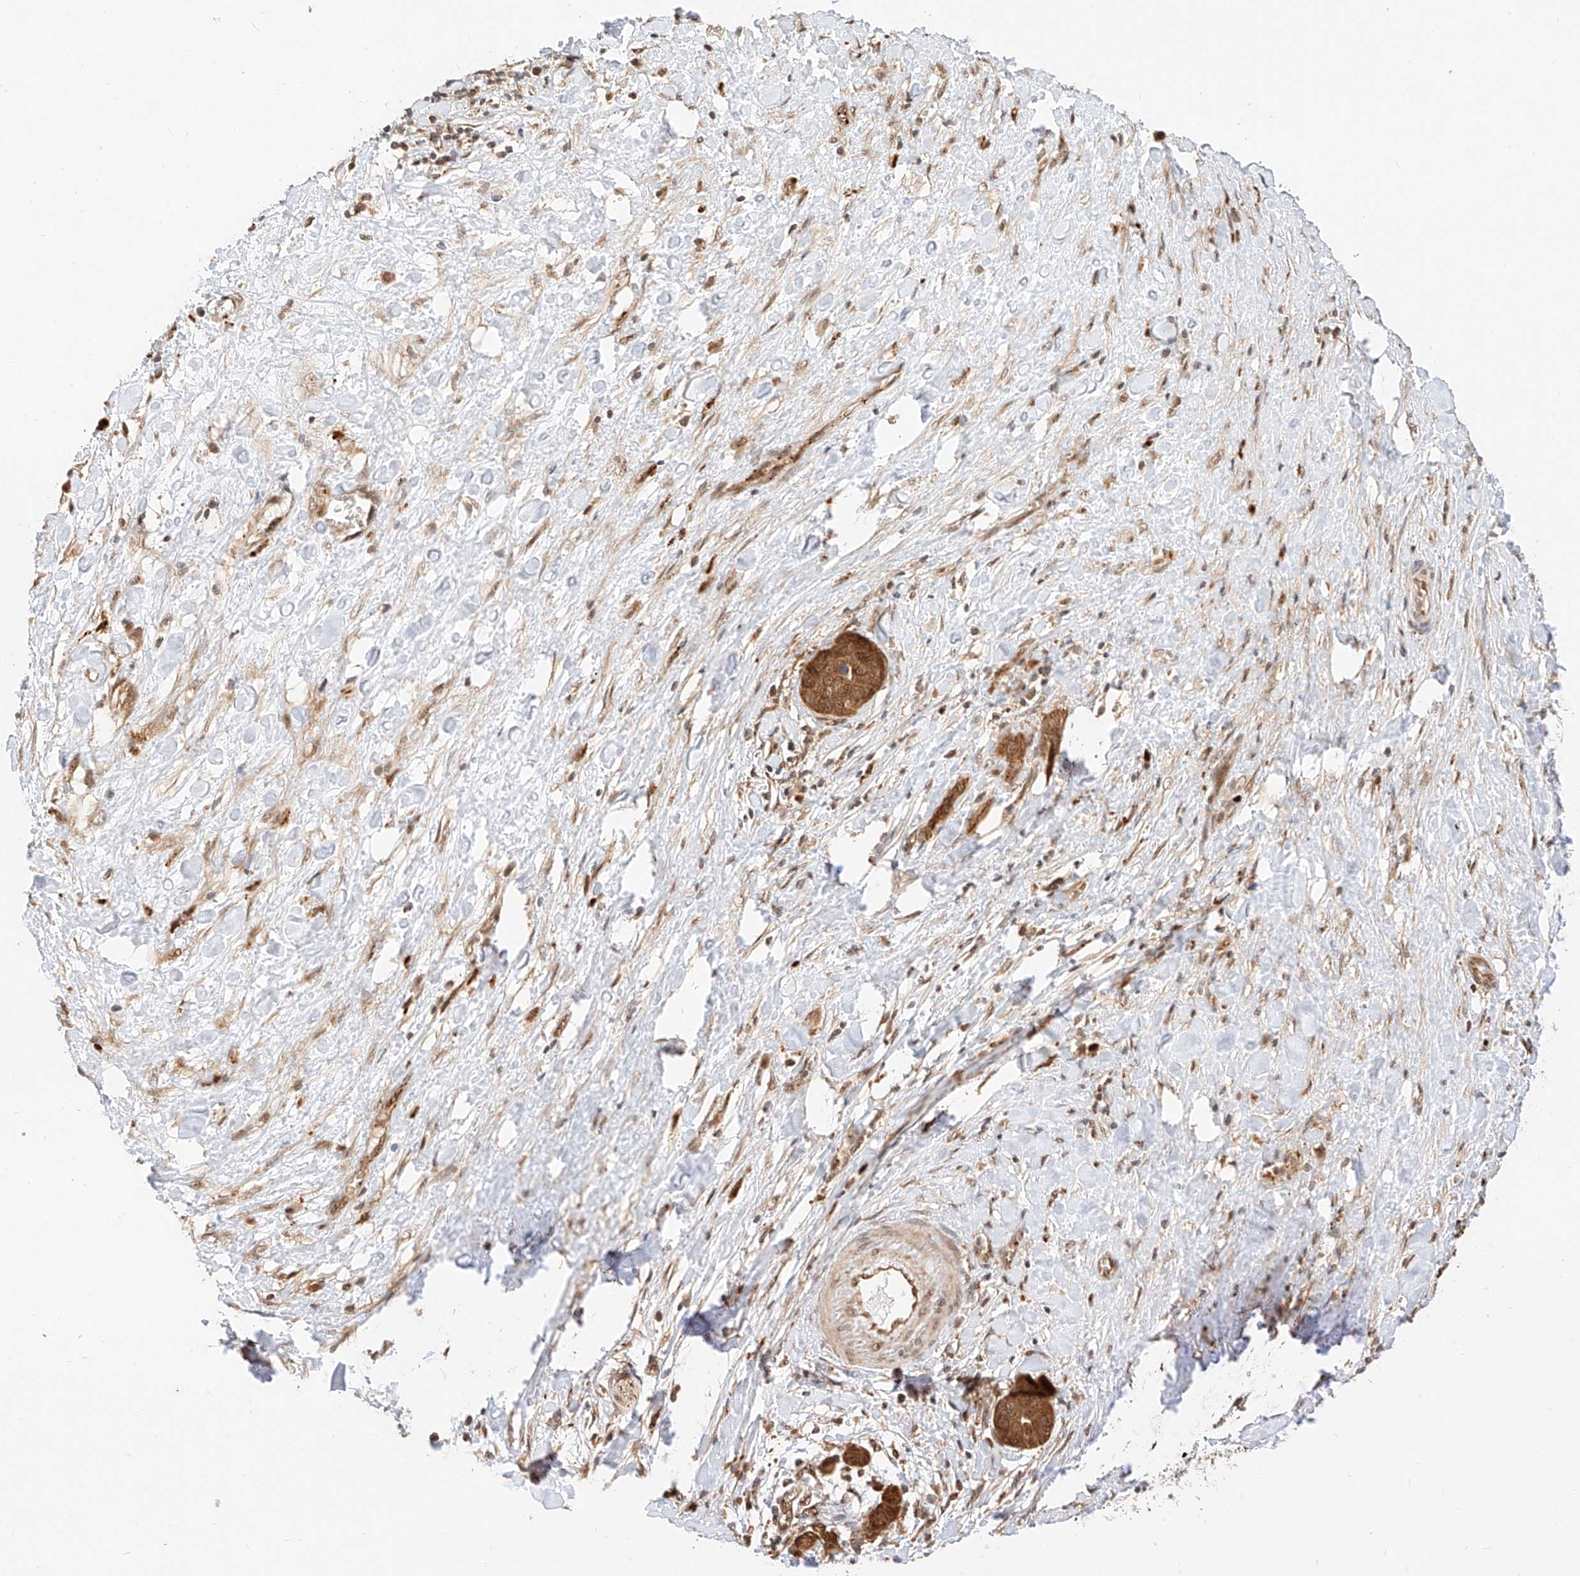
{"staining": {"intensity": "moderate", "quantity": ">75%", "location": "cytoplasmic/membranous,nuclear"}, "tissue": "liver cancer", "cell_type": "Tumor cells", "image_type": "cancer", "snomed": [{"axis": "morphology", "description": "Cholangiocarcinoma"}, {"axis": "topography", "description": "Liver"}], "caption": "Immunohistochemistry (DAB) staining of cholangiocarcinoma (liver) reveals moderate cytoplasmic/membranous and nuclear protein staining in approximately >75% of tumor cells.", "gene": "EIF4H", "patient": {"sex": "female", "age": 52}}